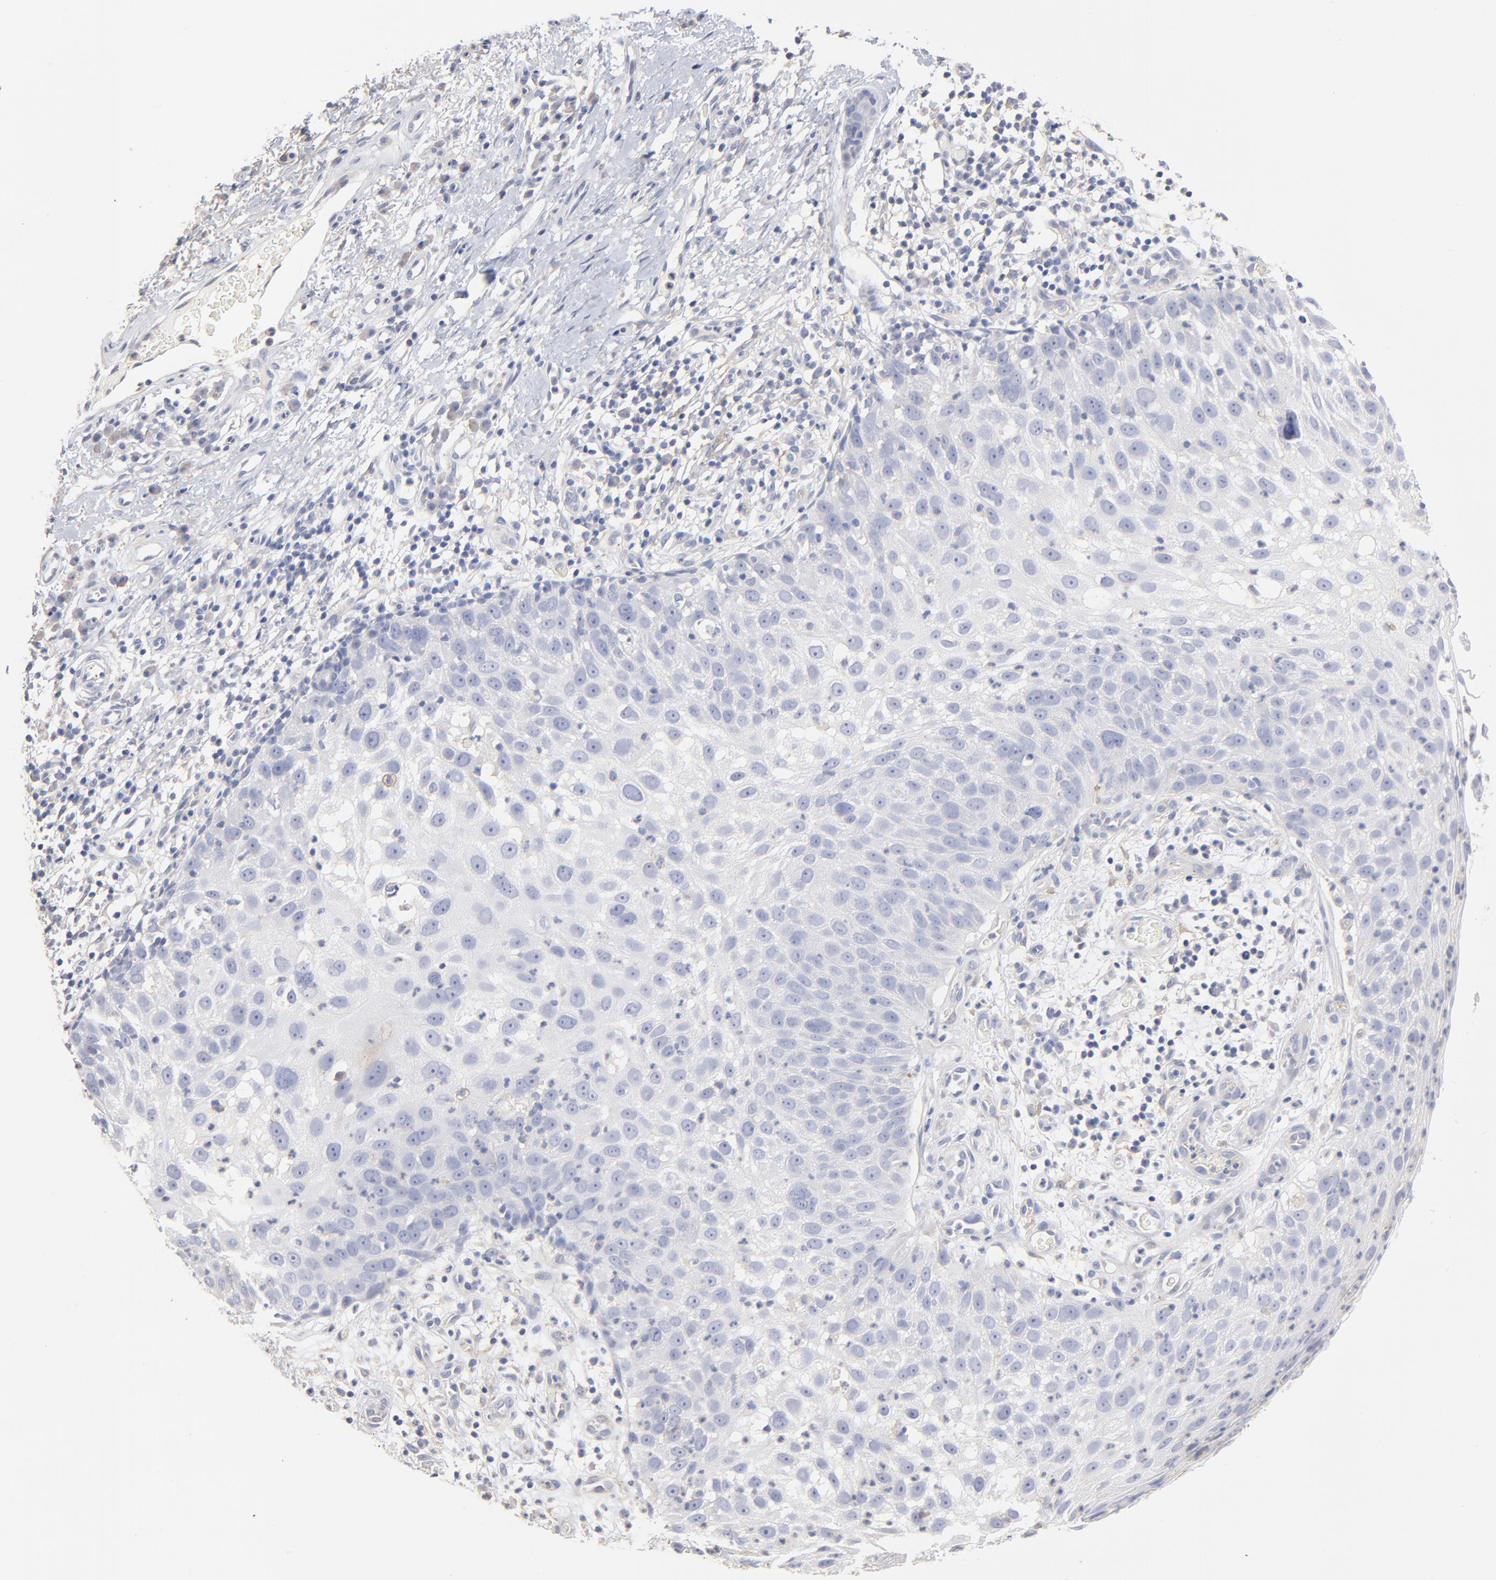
{"staining": {"intensity": "negative", "quantity": "none", "location": "none"}, "tissue": "skin cancer", "cell_type": "Tumor cells", "image_type": "cancer", "snomed": [{"axis": "morphology", "description": "Squamous cell carcinoma, NOS"}, {"axis": "topography", "description": "Skin"}], "caption": "This histopathology image is of skin cancer stained with IHC to label a protein in brown with the nuclei are counter-stained blue. There is no expression in tumor cells. (DAB (3,3'-diaminobenzidine) immunohistochemistry (IHC), high magnification).", "gene": "ITGA8", "patient": {"sex": "male", "age": 87}}